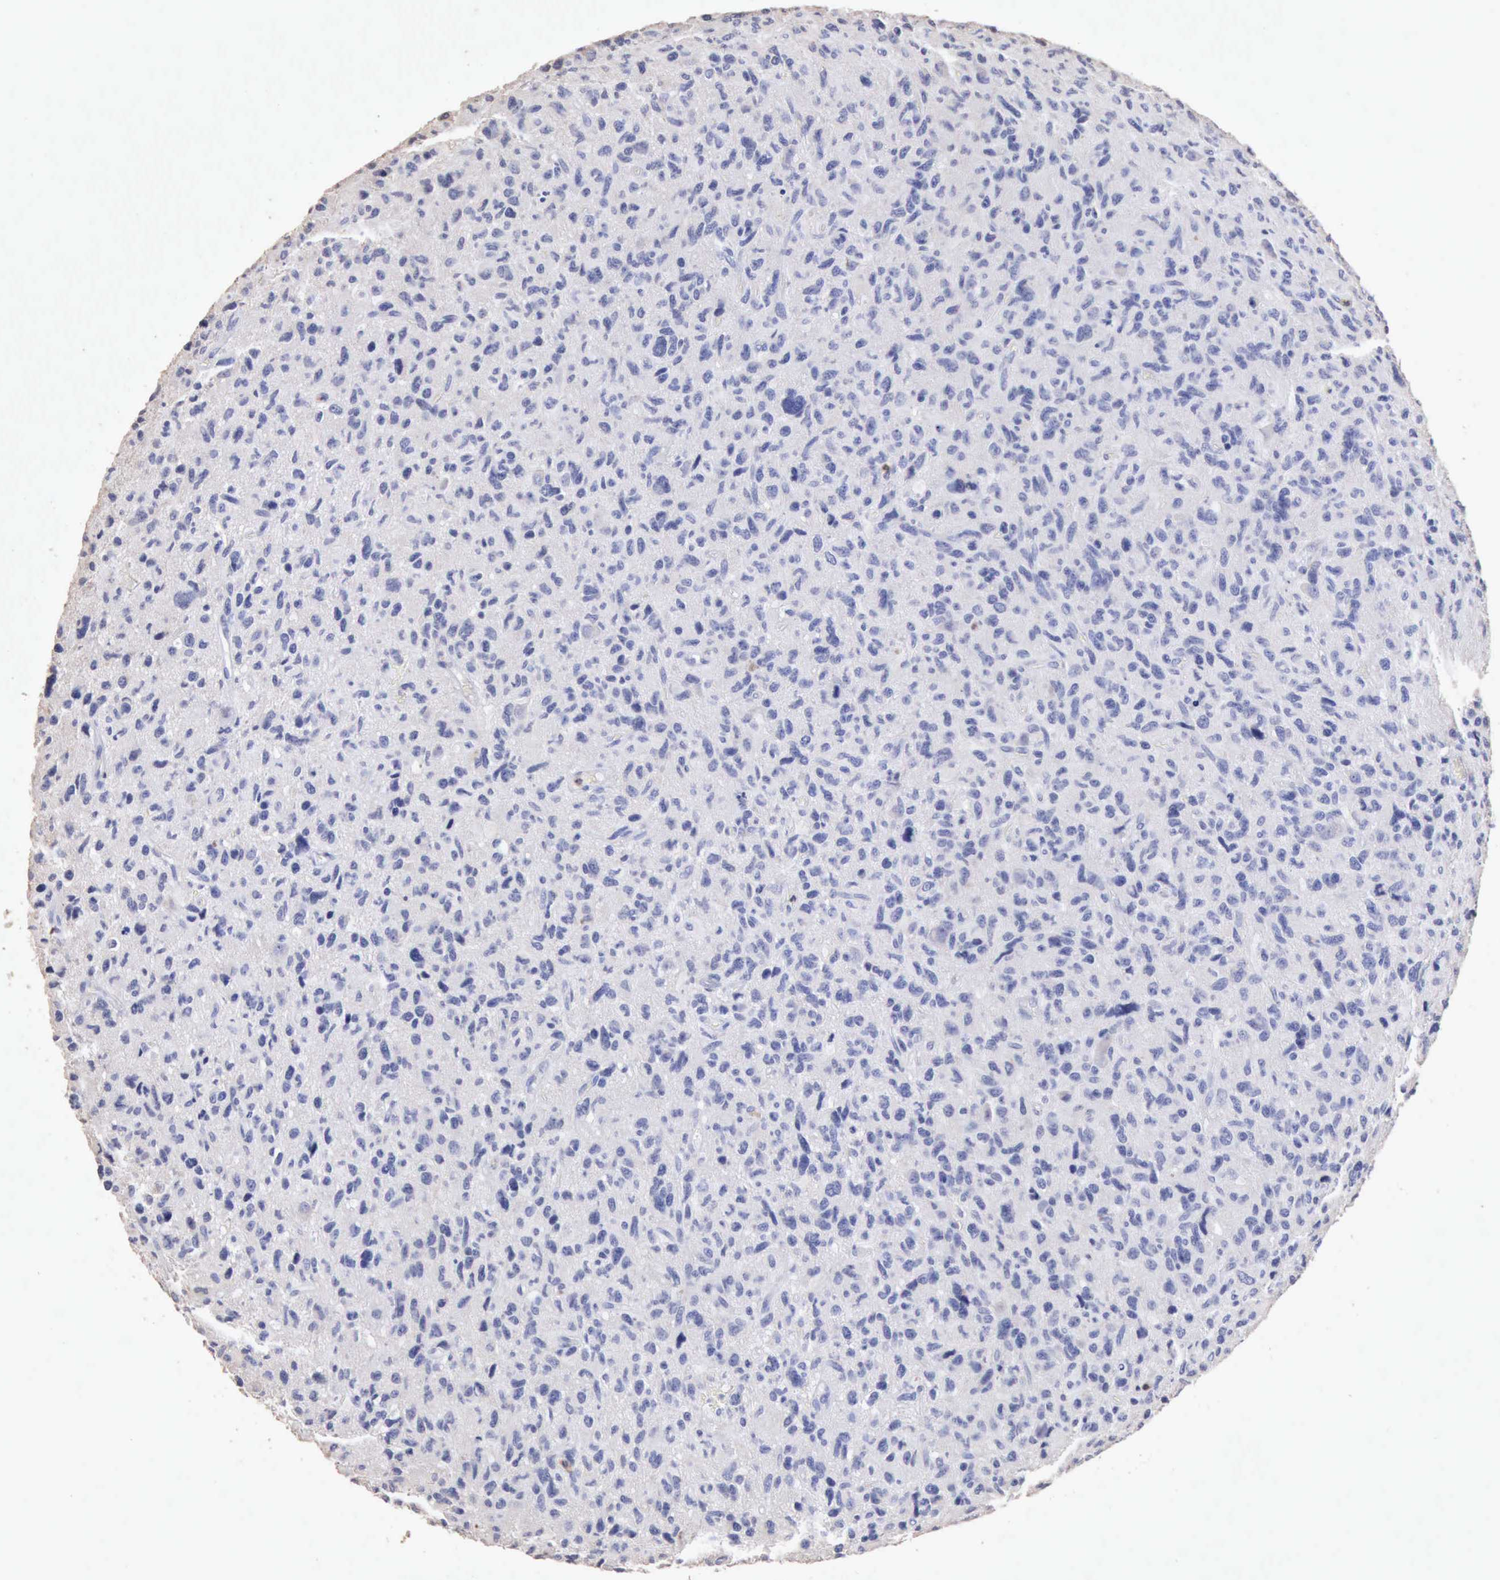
{"staining": {"intensity": "negative", "quantity": "none", "location": "none"}, "tissue": "glioma", "cell_type": "Tumor cells", "image_type": "cancer", "snomed": [{"axis": "morphology", "description": "Glioma, malignant, High grade"}, {"axis": "topography", "description": "Brain"}], "caption": "DAB (3,3'-diaminobenzidine) immunohistochemical staining of human glioma reveals no significant expression in tumor cells.", "gene": "KRT6B", "patient": {"sex": "female", "age": 60}}